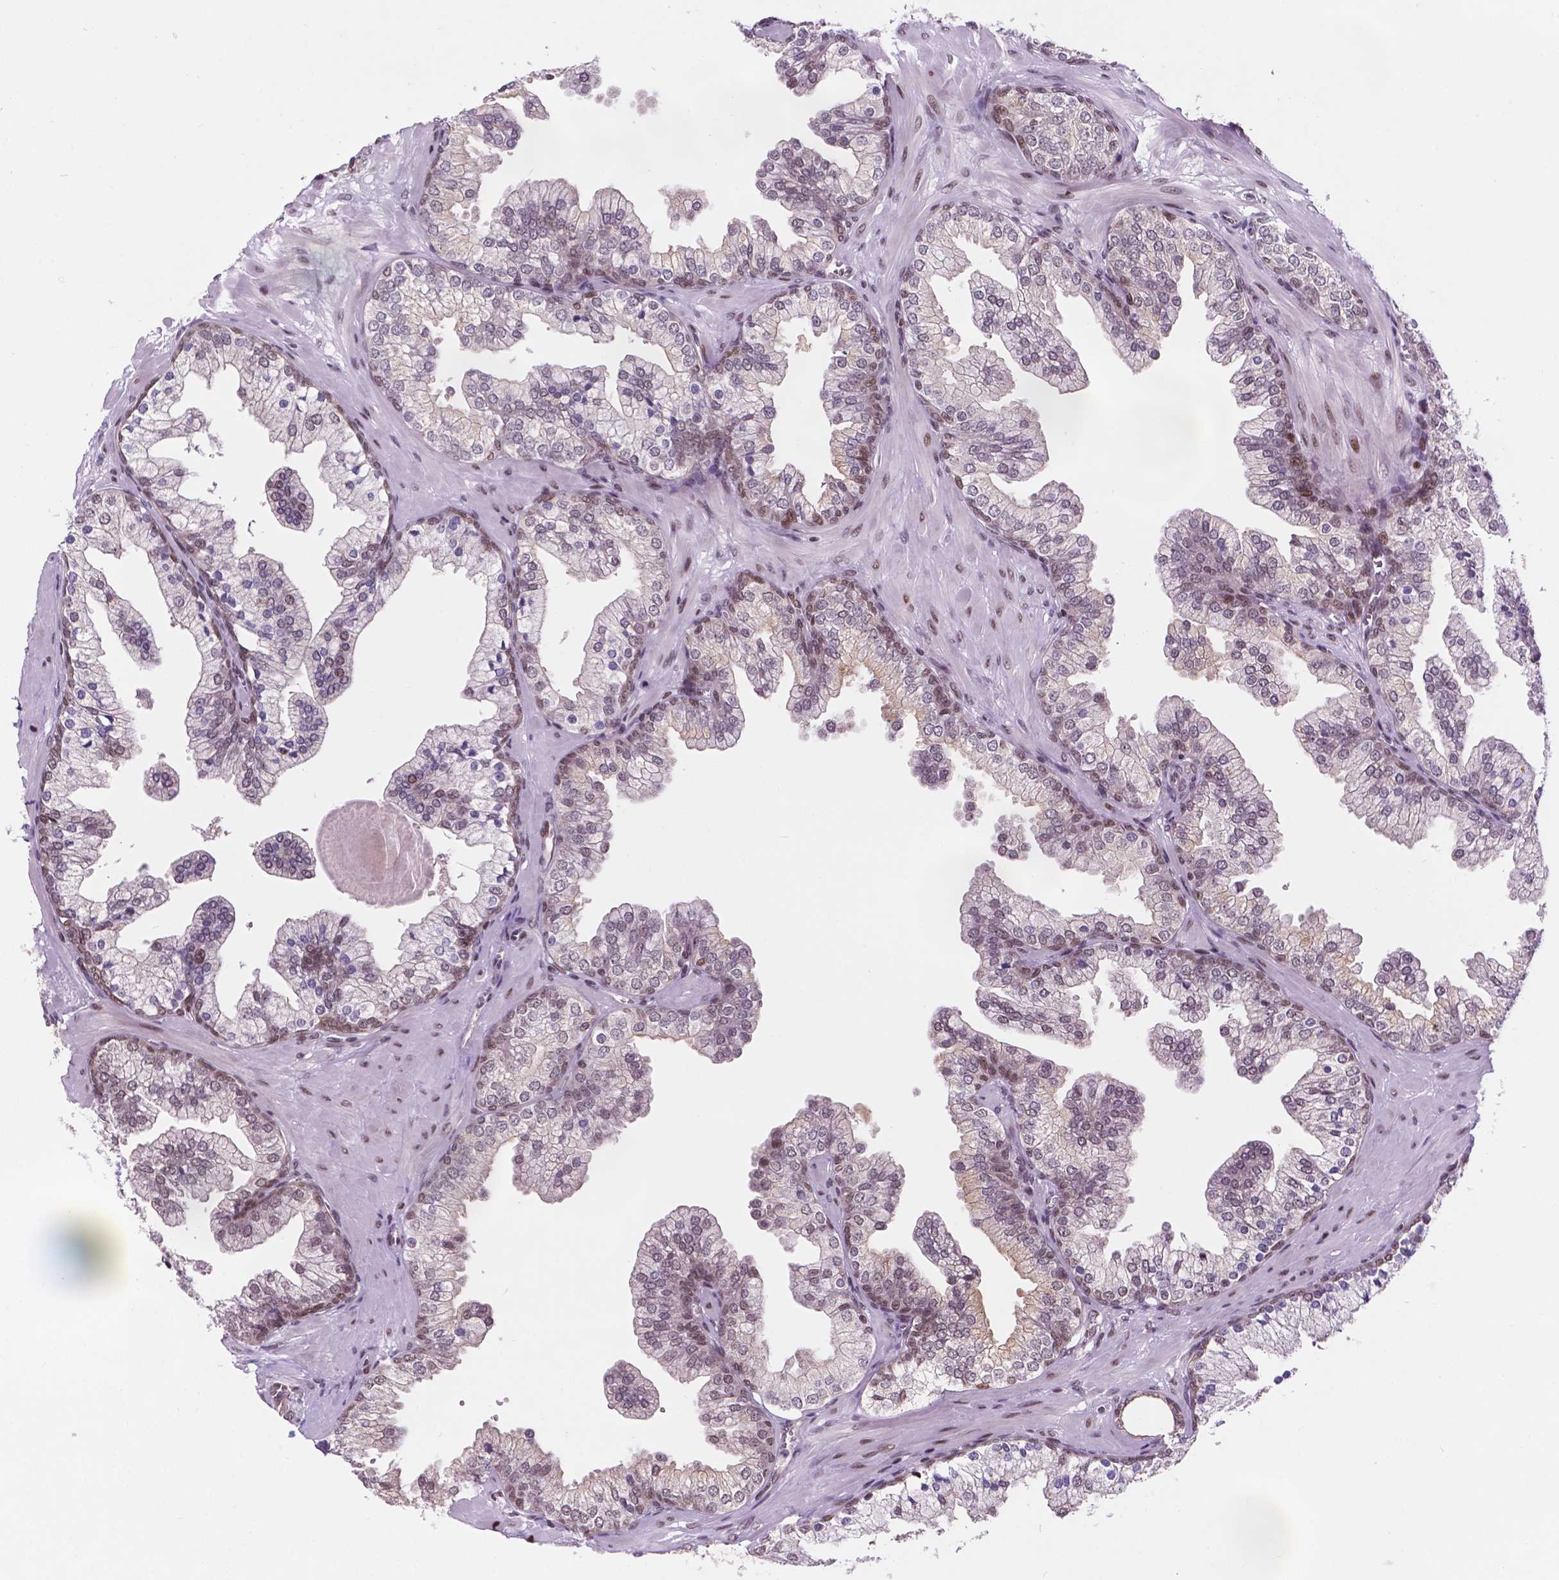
{"staining": {"intensity": "moderate", "quantity": "<25%", "location": "nuclear"}, "tissue": "prostate", "cell_type": "Glandular cells", "image_type": "normal", "snomed": [{"axis": "morphology", "description": "Normal tissue, NOS"}, {"axis": "topography", "description": "Prostate"}, {"axis": "topography", "description": "Peripheral nerve tissue"}], "caption": "A high-resolution histopathology image shows immunohistochemistry (IHC) staining of normal prostate, which shows moderate nuclear positivity in about <25% of glandular cells.", "gene": "PER2", "patient": {"sex": "male", "age": 61}}